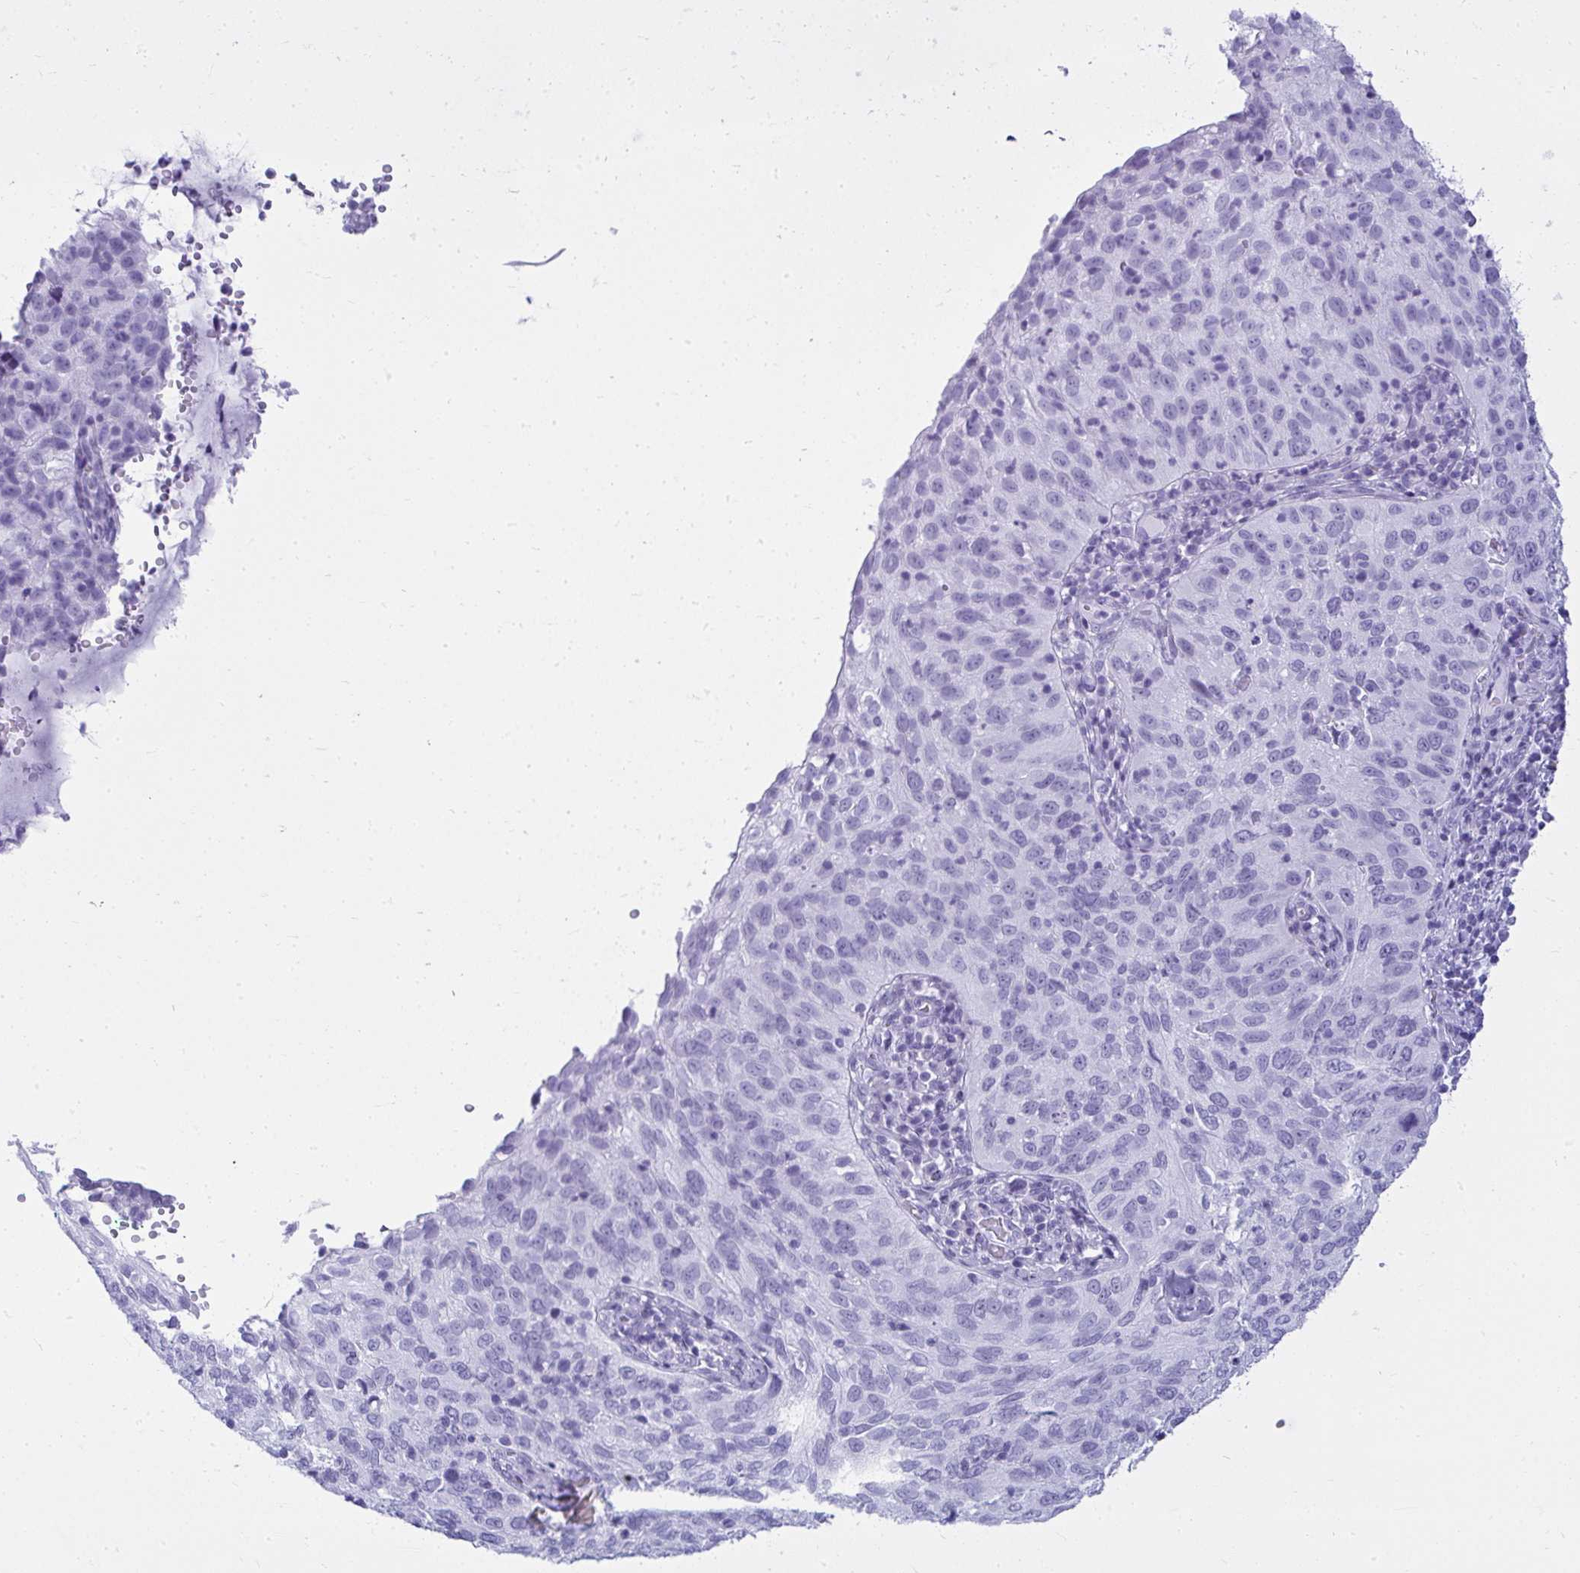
{"staining": {"intensity": "negative", "quantity": "none", "location": "none"}, "tissue": "cervical cancer", "cell_type": "Tumor cells", "image_type": "cancer", "snomed": [{"axis": "morphology", "description": "Squamous cell carcinoma, NOS"}, {"axis": "topography", "description": "Cervix"}], "caption": "Immunohistochemistry (IHC) photomicrograph of cervical cancer (squamous cell carcinoma) stained for a protein (brown), which demonstrates no staining in tumor cells.", "gene": "CLGN", "patient": {"sex": "female", "age": 52}}